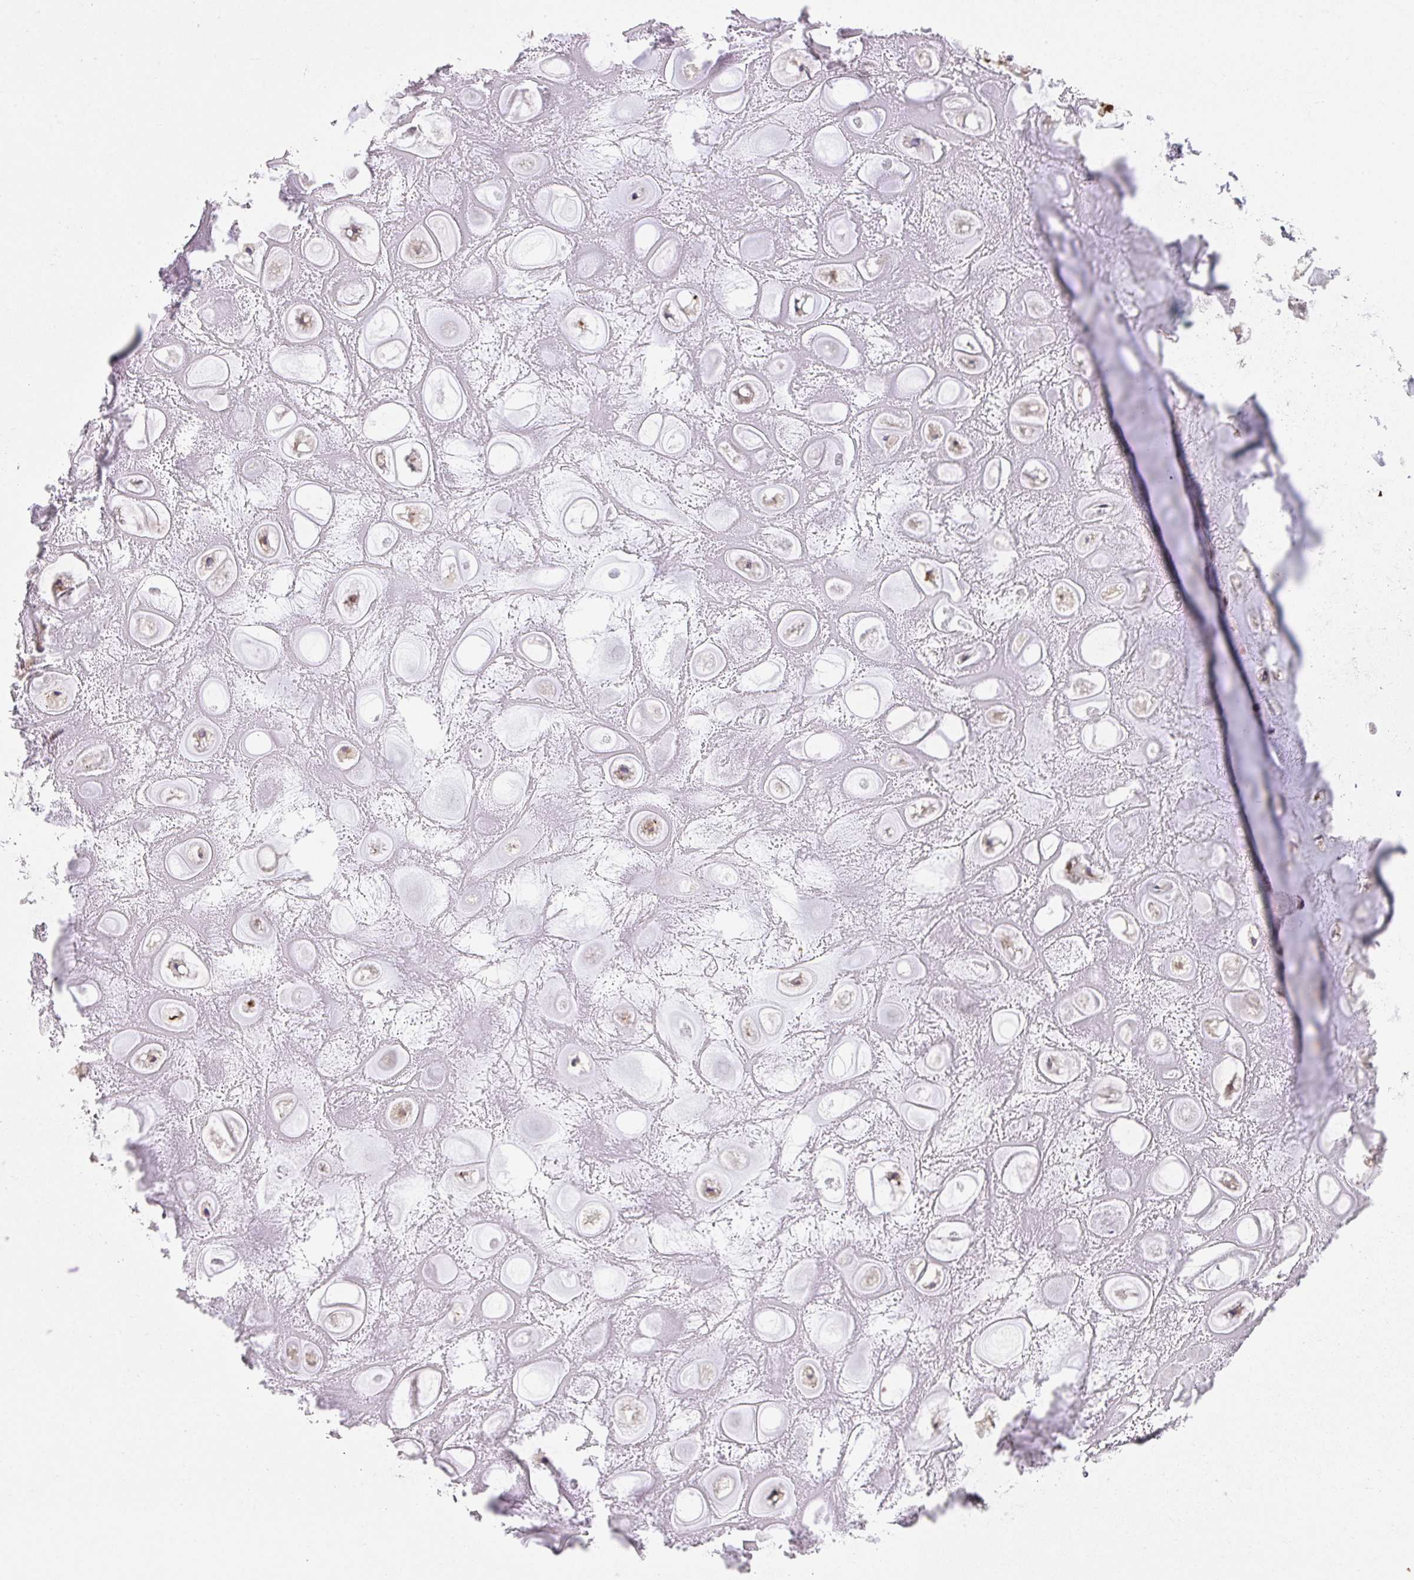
{"staining": {"intensity": "weak", "quantity": "<25%", "location": "cytoplasmic/membranous"}, "tissue": "soft tissue", "cell_type": "Chondrocytes", "image_type": "normal", "snomed": [{"axis": "morphology", "description": "Normal tissue, NOS"}, {"axis": "topography", "description": "Lymph node"}, {"axis": "topography", "description": "Cartilage tissue"}, {"axis": "topography", "description": "Nasopharynx"}], "caption": "Human soft tissue stained for a protein using immunohistochemistry (IHC) demonstrates no positivity in chondrocytes.", "gene": "TSPAN31", "patient": {"sex": "male", "age": 63}}